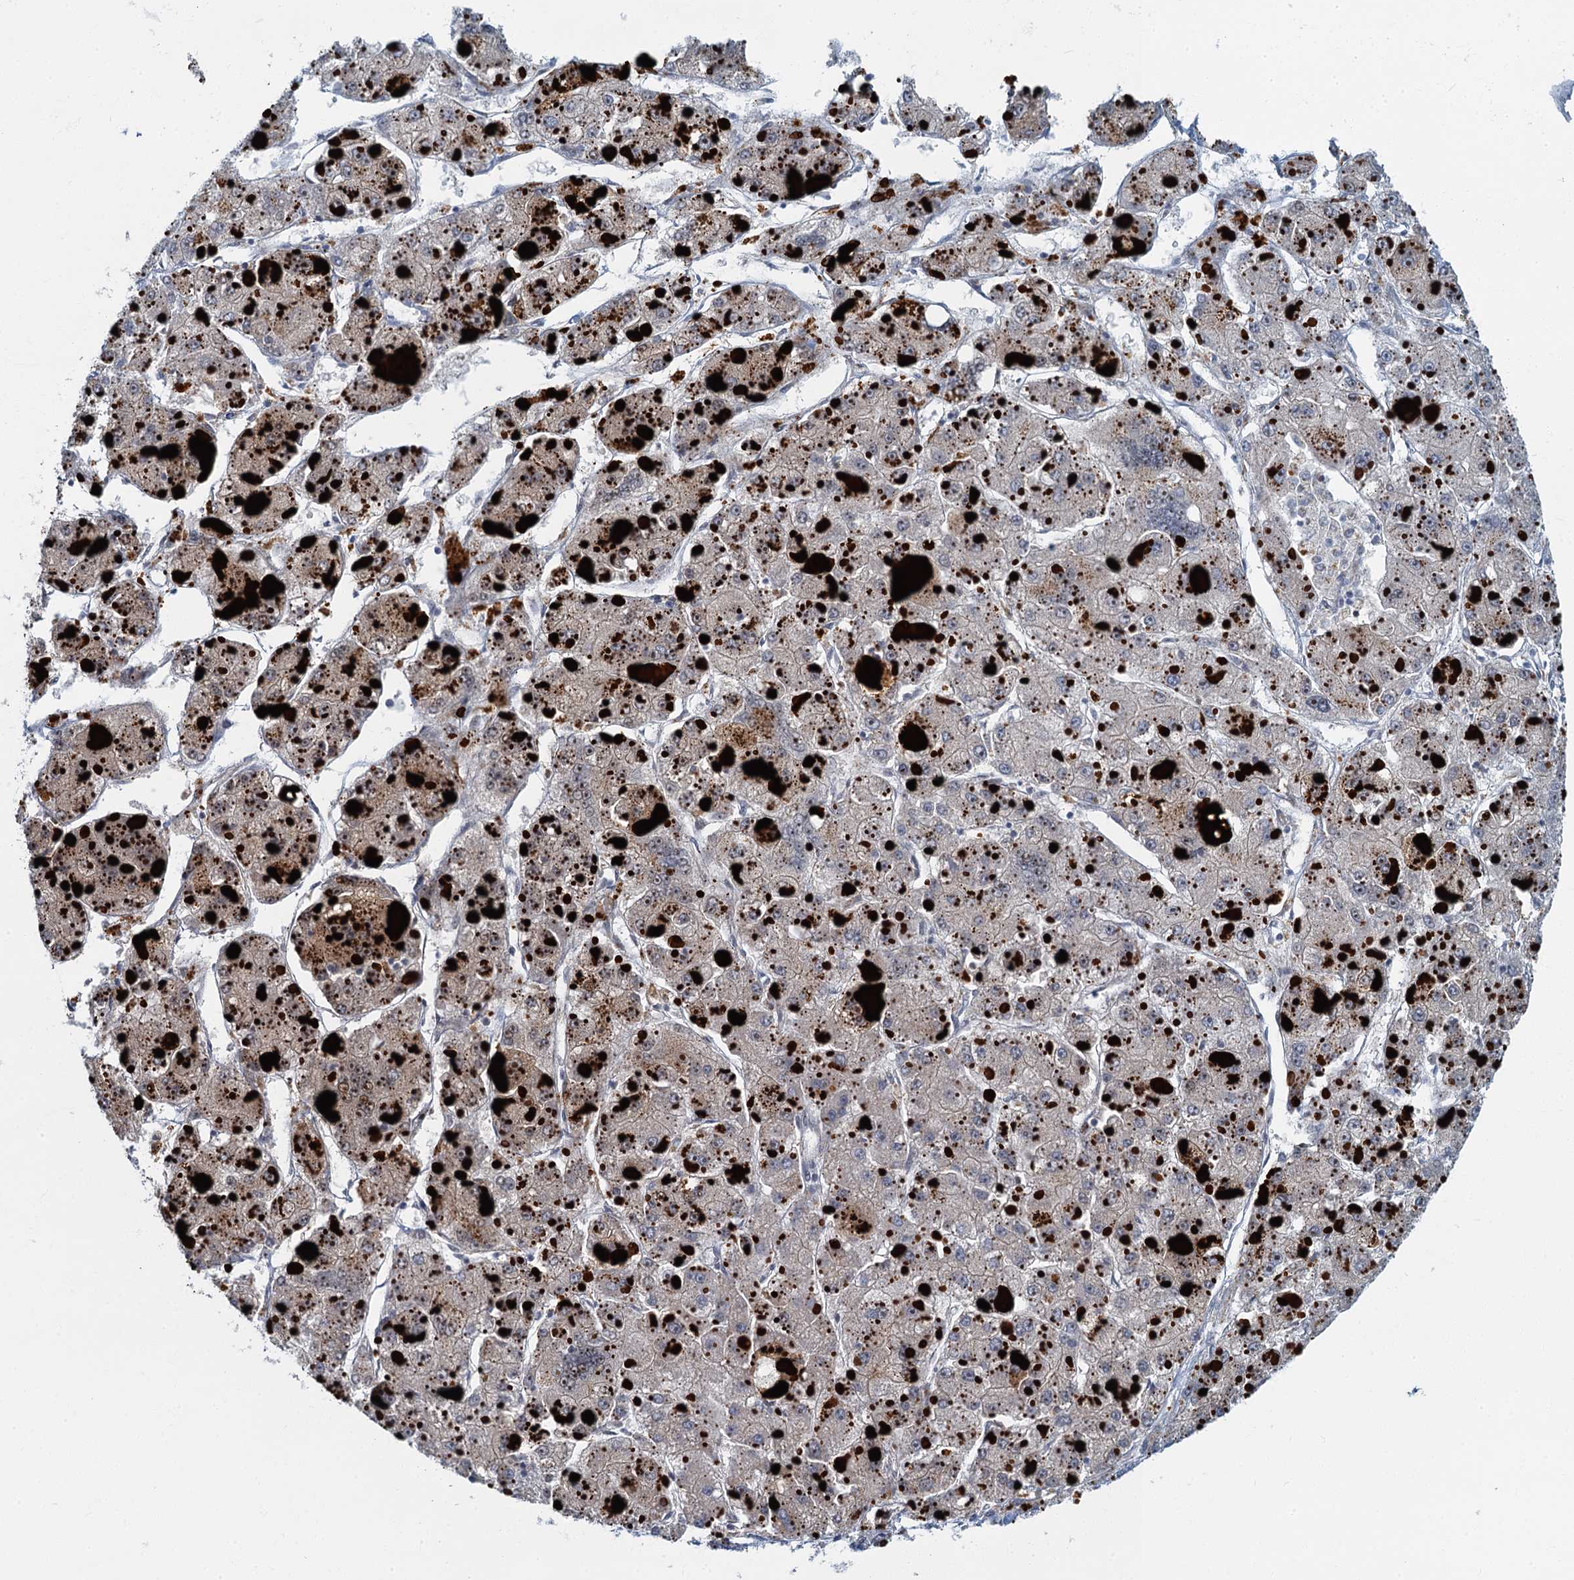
{"staining": {"intensity": "negative", "quantity": "none", "location": "none"}, "tissue": "liver cancer", "cell_type": "Tumor cells", "image_type": "cancer", "snomed": [{"axis": "morphology", "description": "Carcinoma, Hepatocellular, NOS"}, {"axis": "topography", "description": "Liver"}], "caption": "There is no significant positivity in tumor cells of liver hepatocellular carcinoma. (Immunohistochemistry (ihc), brightfield microscopy, high magnification).", "gene": "LYPD3", "patient": {"sex": "female", "age": 73}}